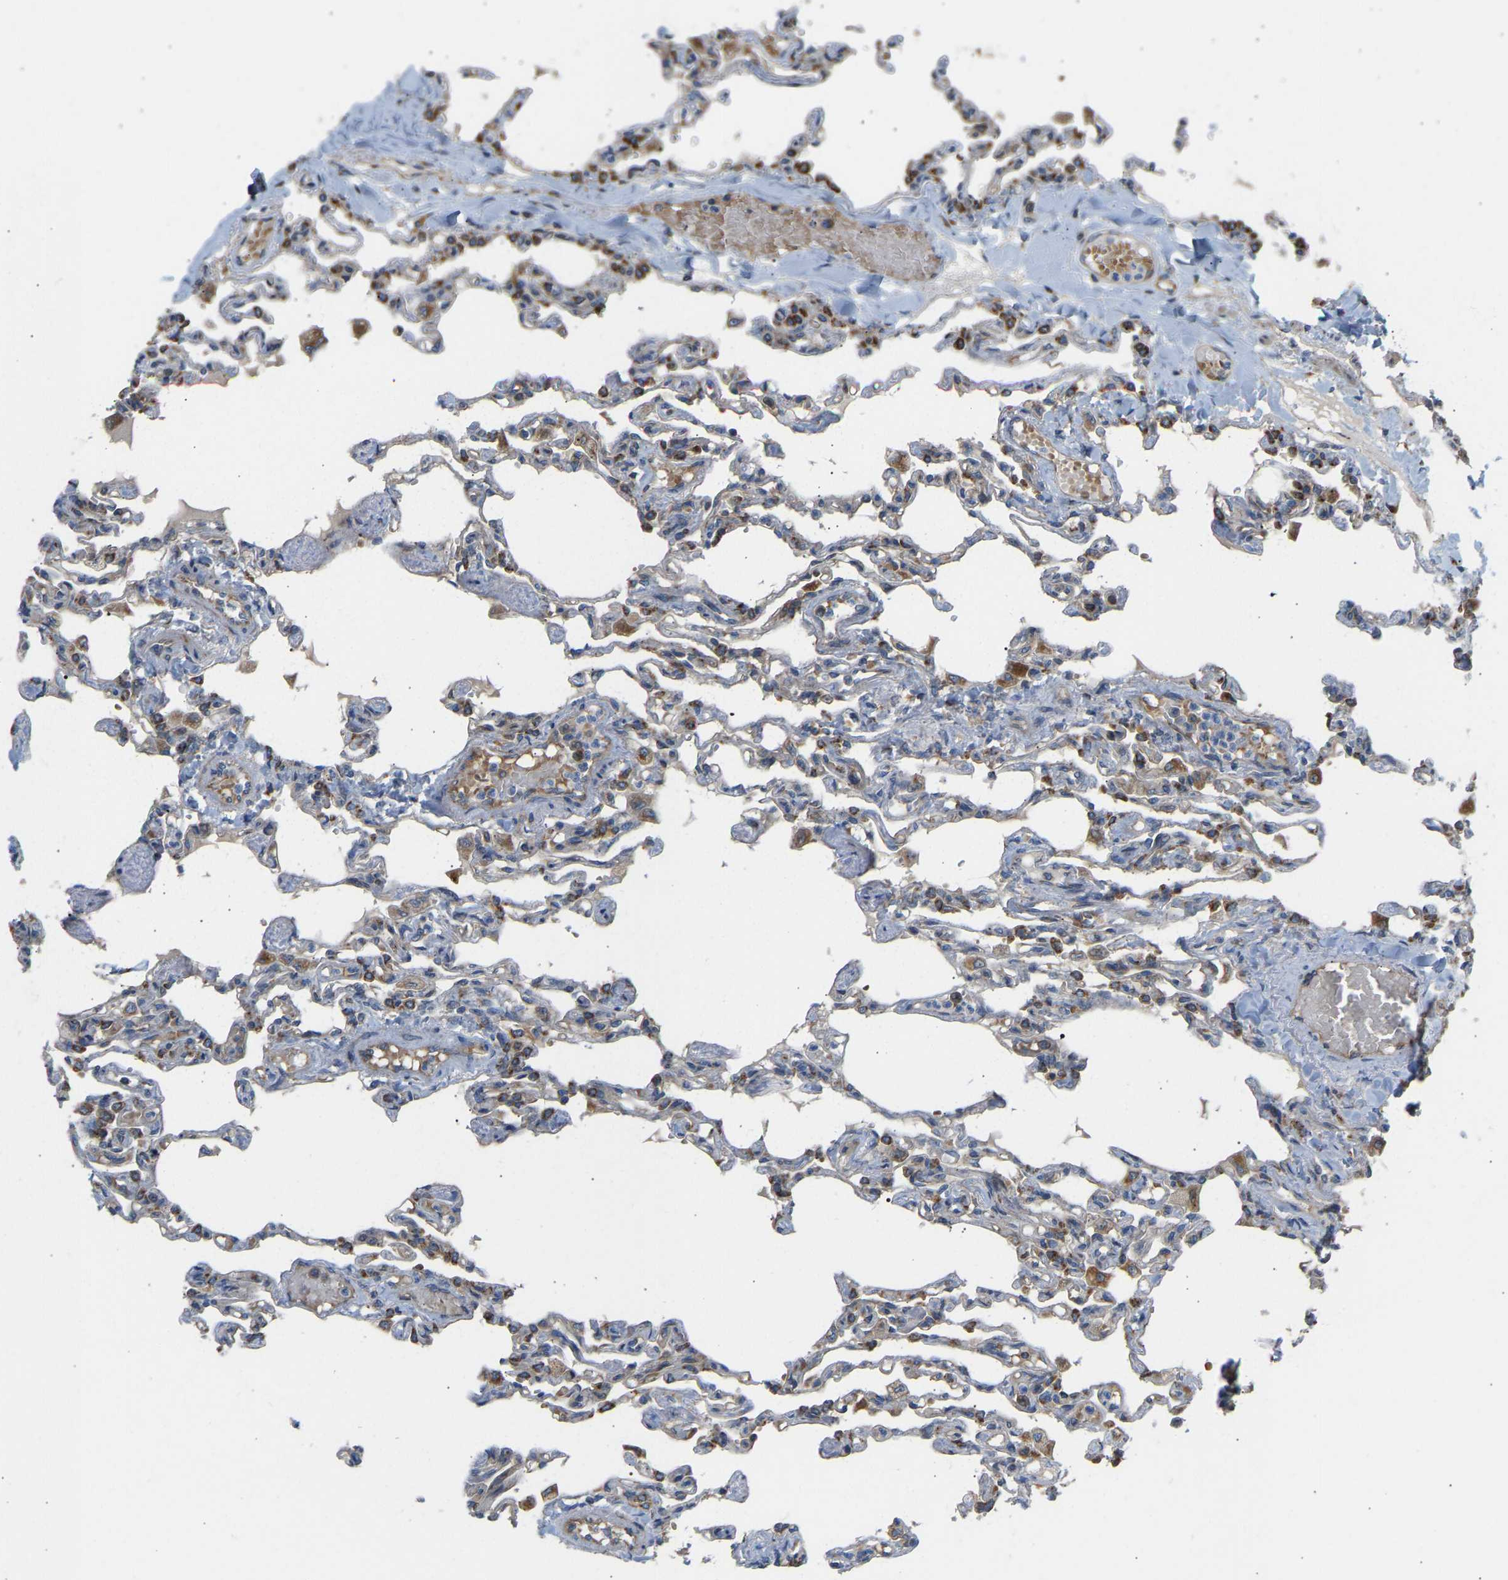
{"staining": {"intensity": "strong", "quantity": "25%-75%", "location": "cytoplasmic/membranous"}, "tissue": "lung", "cell_type": "Alveolar cells", "image_type": "normal", "snomed": [{"axis": "morphology", "description": "Normal tissue, NOS"}, {"axis": "topography", "description": "Lung"}], "caption": "Immunohistochemistry (IHC) (DAB) staining of unremarkable lung displays strong cytoplasmic/membranous protein staining in about 25%-75% of alveolar cells.", "gene": "YIPF2", "patient": {"sex": "male", "age": 21}}